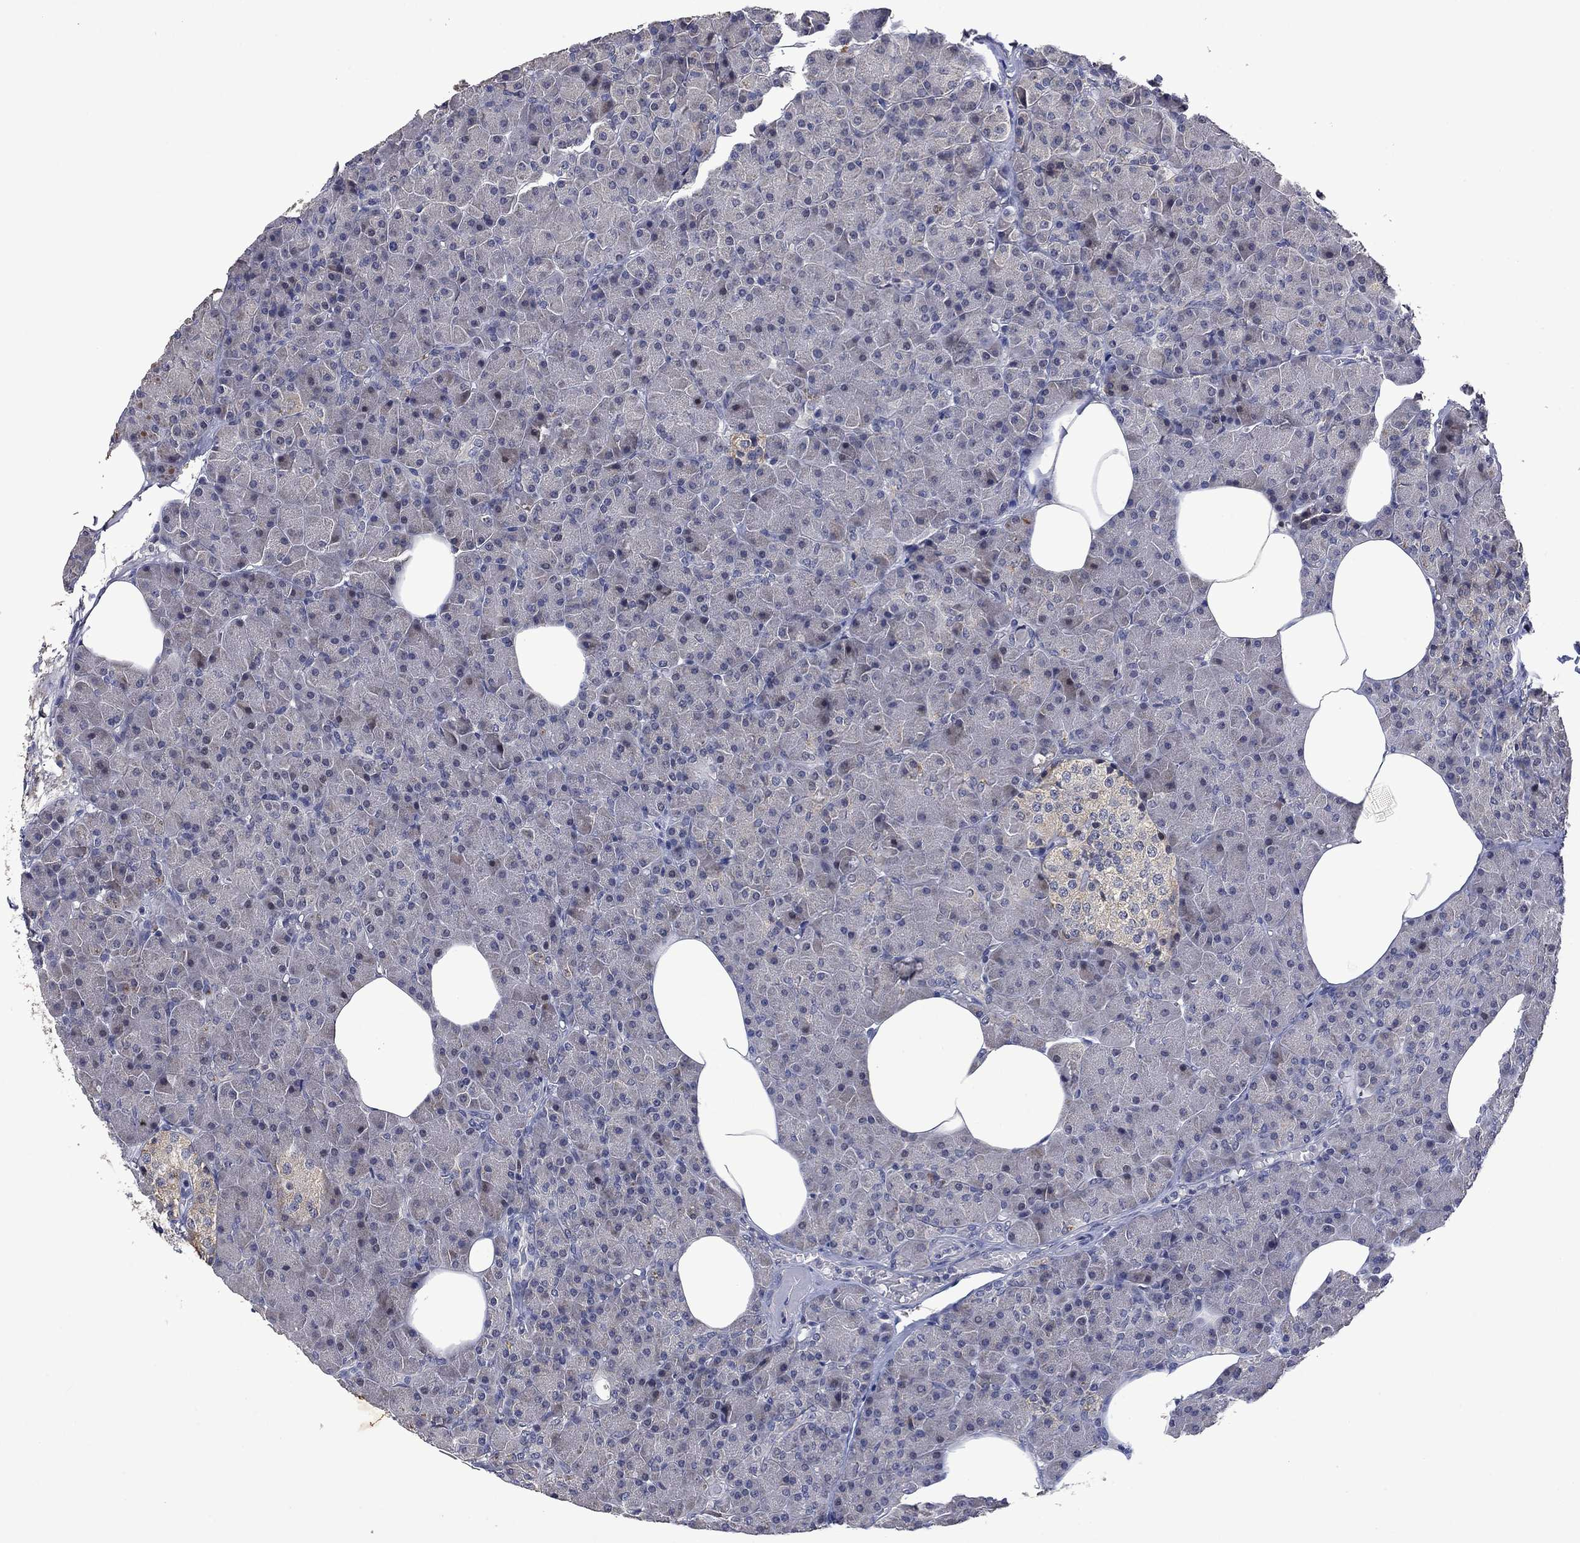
{"staining": {"intensity": "negative", "quantity": "none", "location": "none"}, "tissue": "pancreas", "cell_type": "Exocrine glandular cells", "image_type": "normal", "snomed": [{"axis": "morphology", "description": "Normal tissue, NOS"}, {"axis": "topography", "description": "Pancreas"}], "caption": "IHC micrograph of normal human pancreas stained for a protein (brown), which exhibits no staining in exocrine glandular cells. (DAB immunohistochemistry (IHC) with hematoxylin counter stain).", "gene": "PHKA1", "patient": {"sex": "female", "age": 45}}